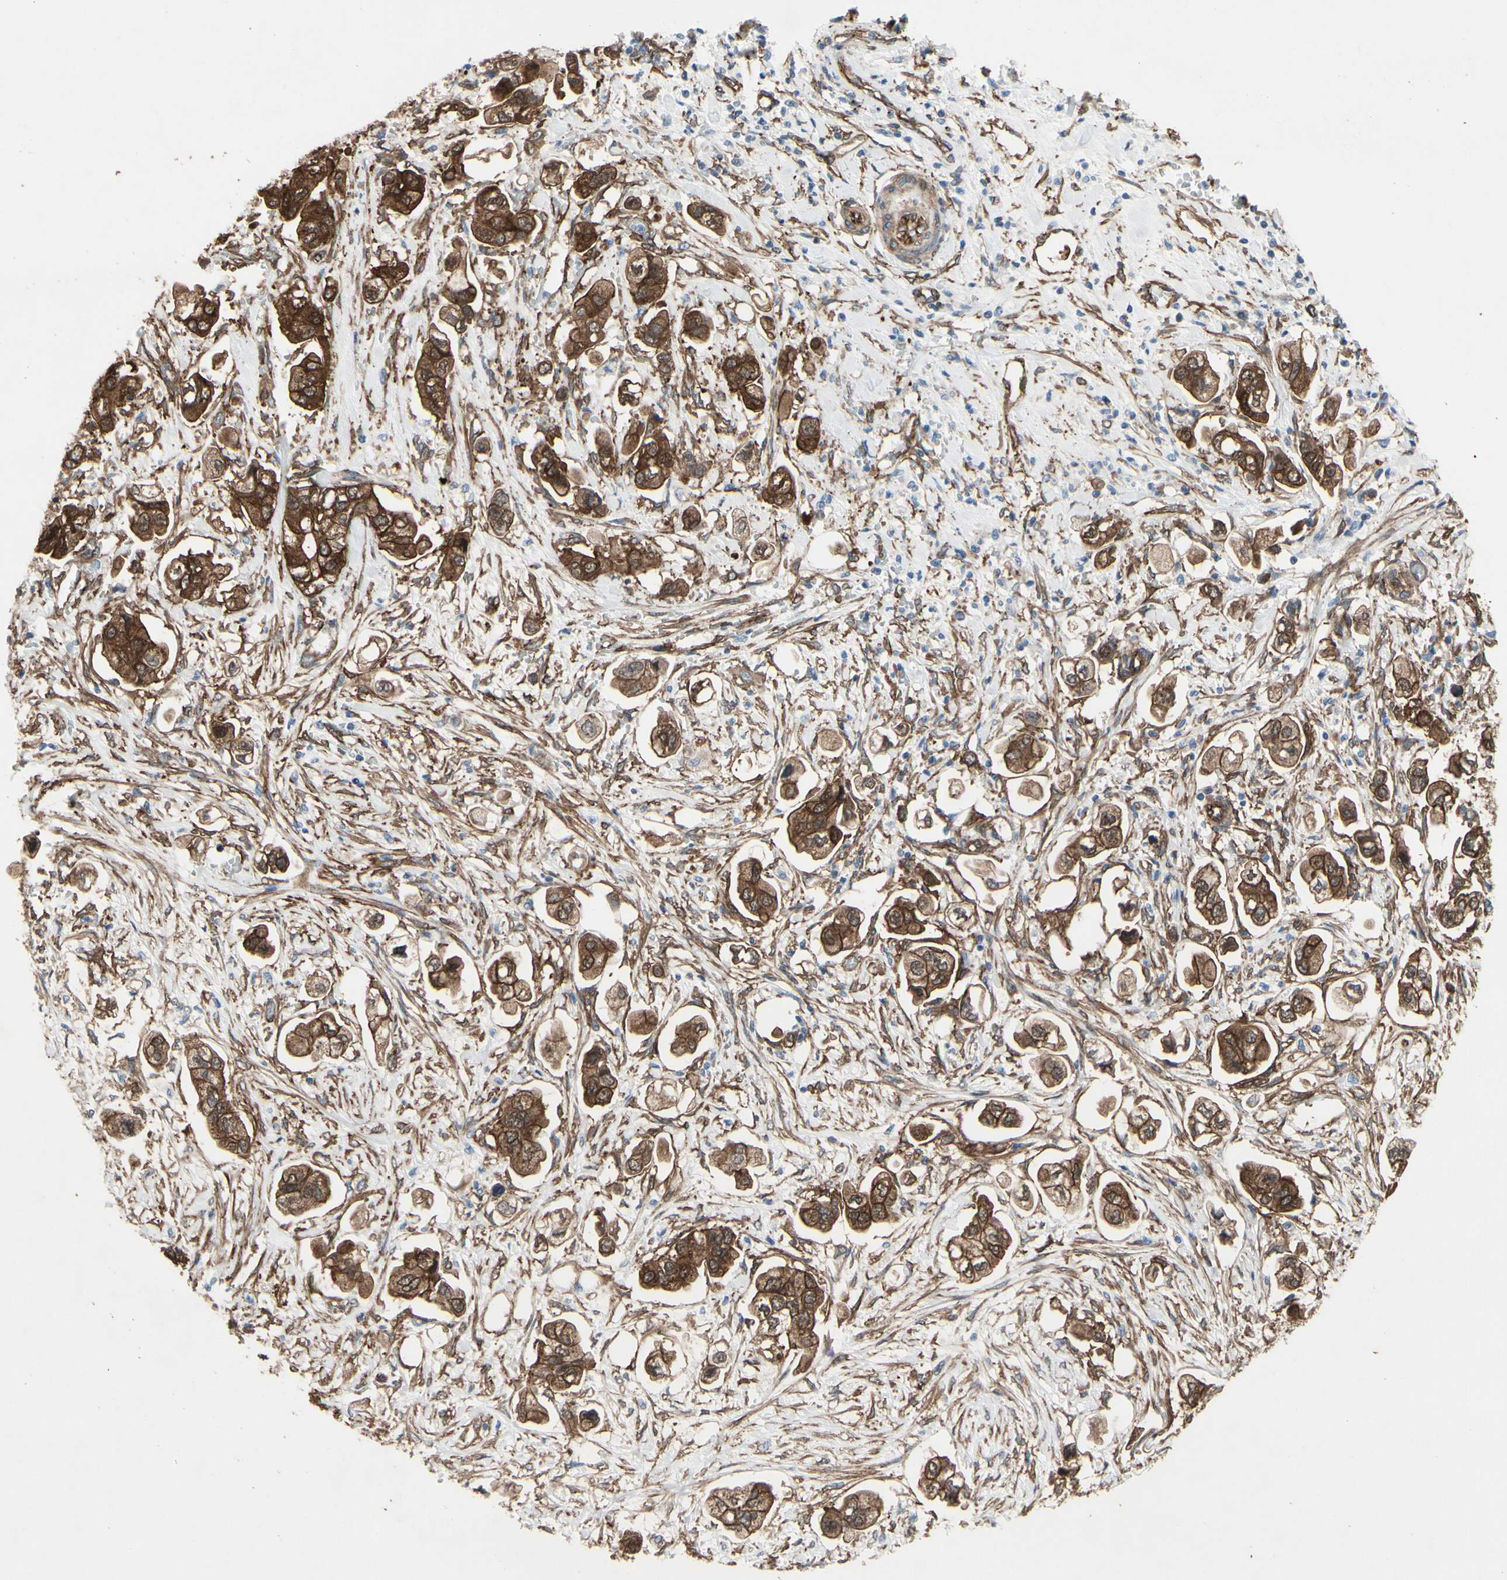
{"staining": {"intensity": "strong", "quantity": ">75%", "location": "cytoplasmic/membranous"}, "tissue": "stomach cancer", "cell_type": "Tumor cells", "image_type": "cancer", "snomed": [{"axis": "morphology", "description": "Adenocarcinoma, NOS"}, {"axis": "topography", "description": "Stomach"}], "caption": "Protein staining exhibits strong cytoplasmic/membranous staining in about >75% of tumor cells in stomach adenocarcinoma.", "gene": "CTTNBP2", "patient": {"sex": "male", "age": 62}}